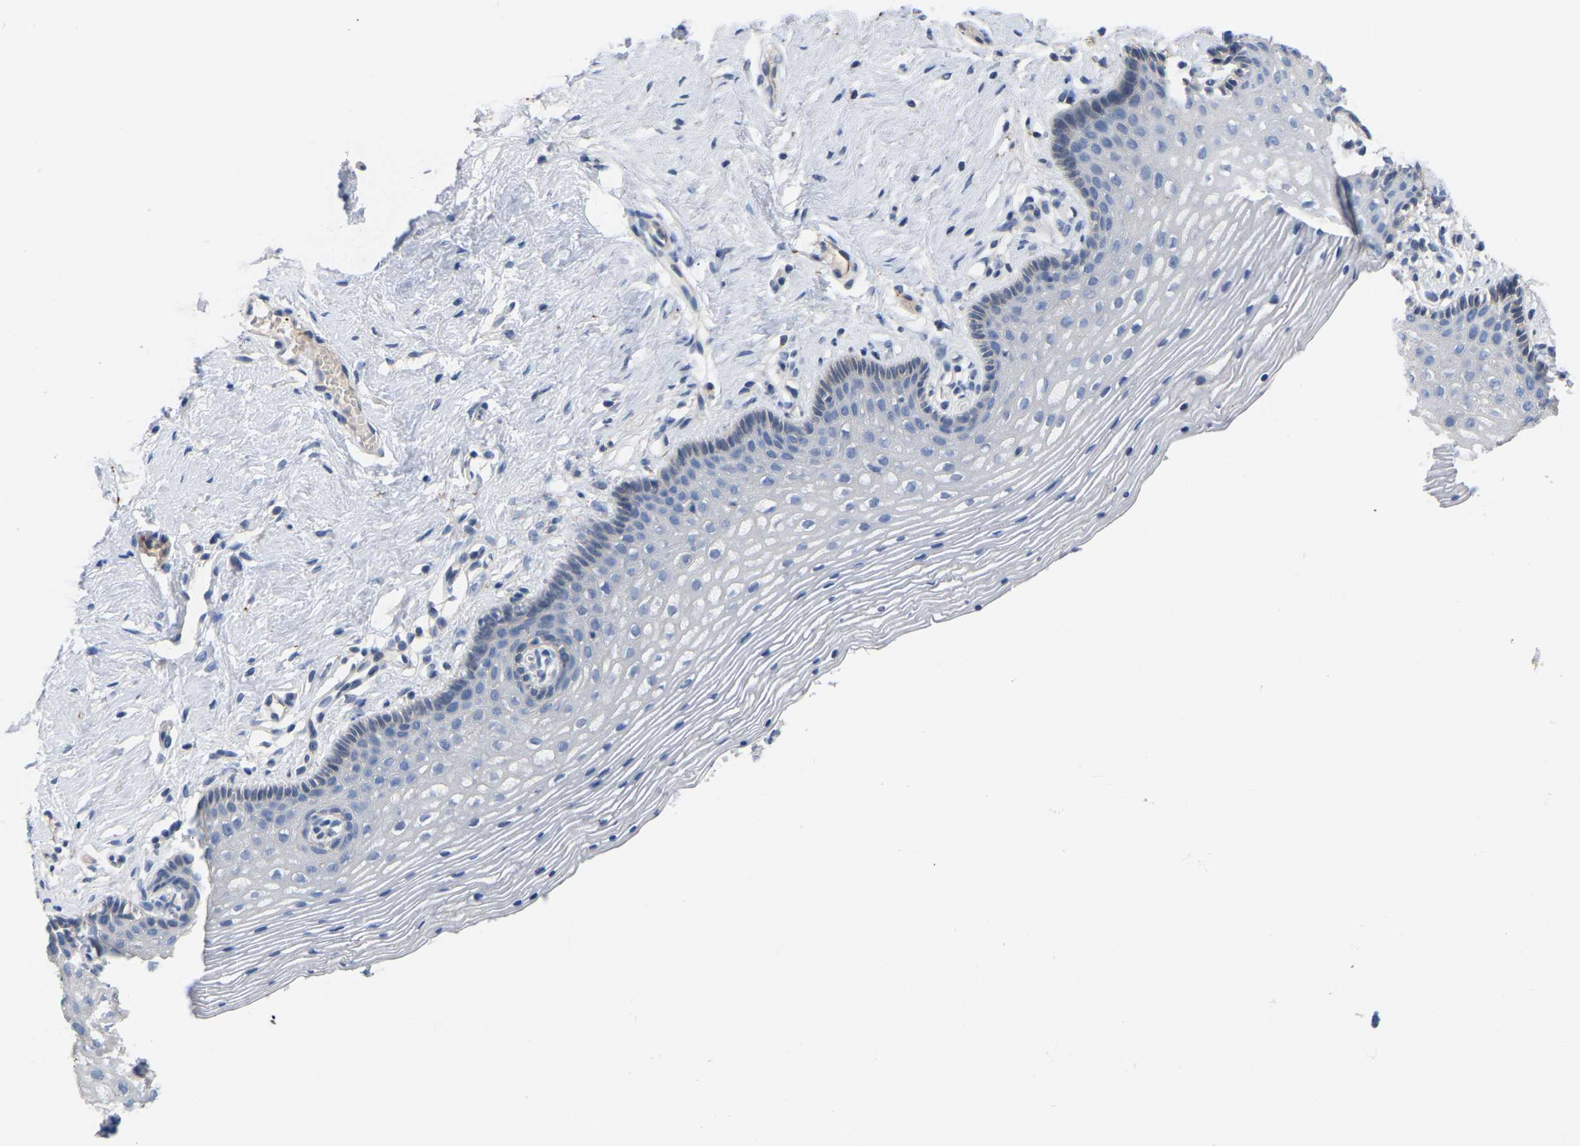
{"staining": {"intensity": "negative", "quantity": "none", "location": "none"}, "tissue": "vagina", "cell_type": "Squamous epithelial cells", "image_type": "normal", "snomed": [{"axis": "morphology", "description": "Normal tissue, NOS"}, {"axis": "topography", "description": "Vagina"}], "caption": "Micrograph shows no protein expression in squamous epithelial cells of normal vagina.", "gene": "ZNF449", "patient": {"sex": "female", "age": 32}}